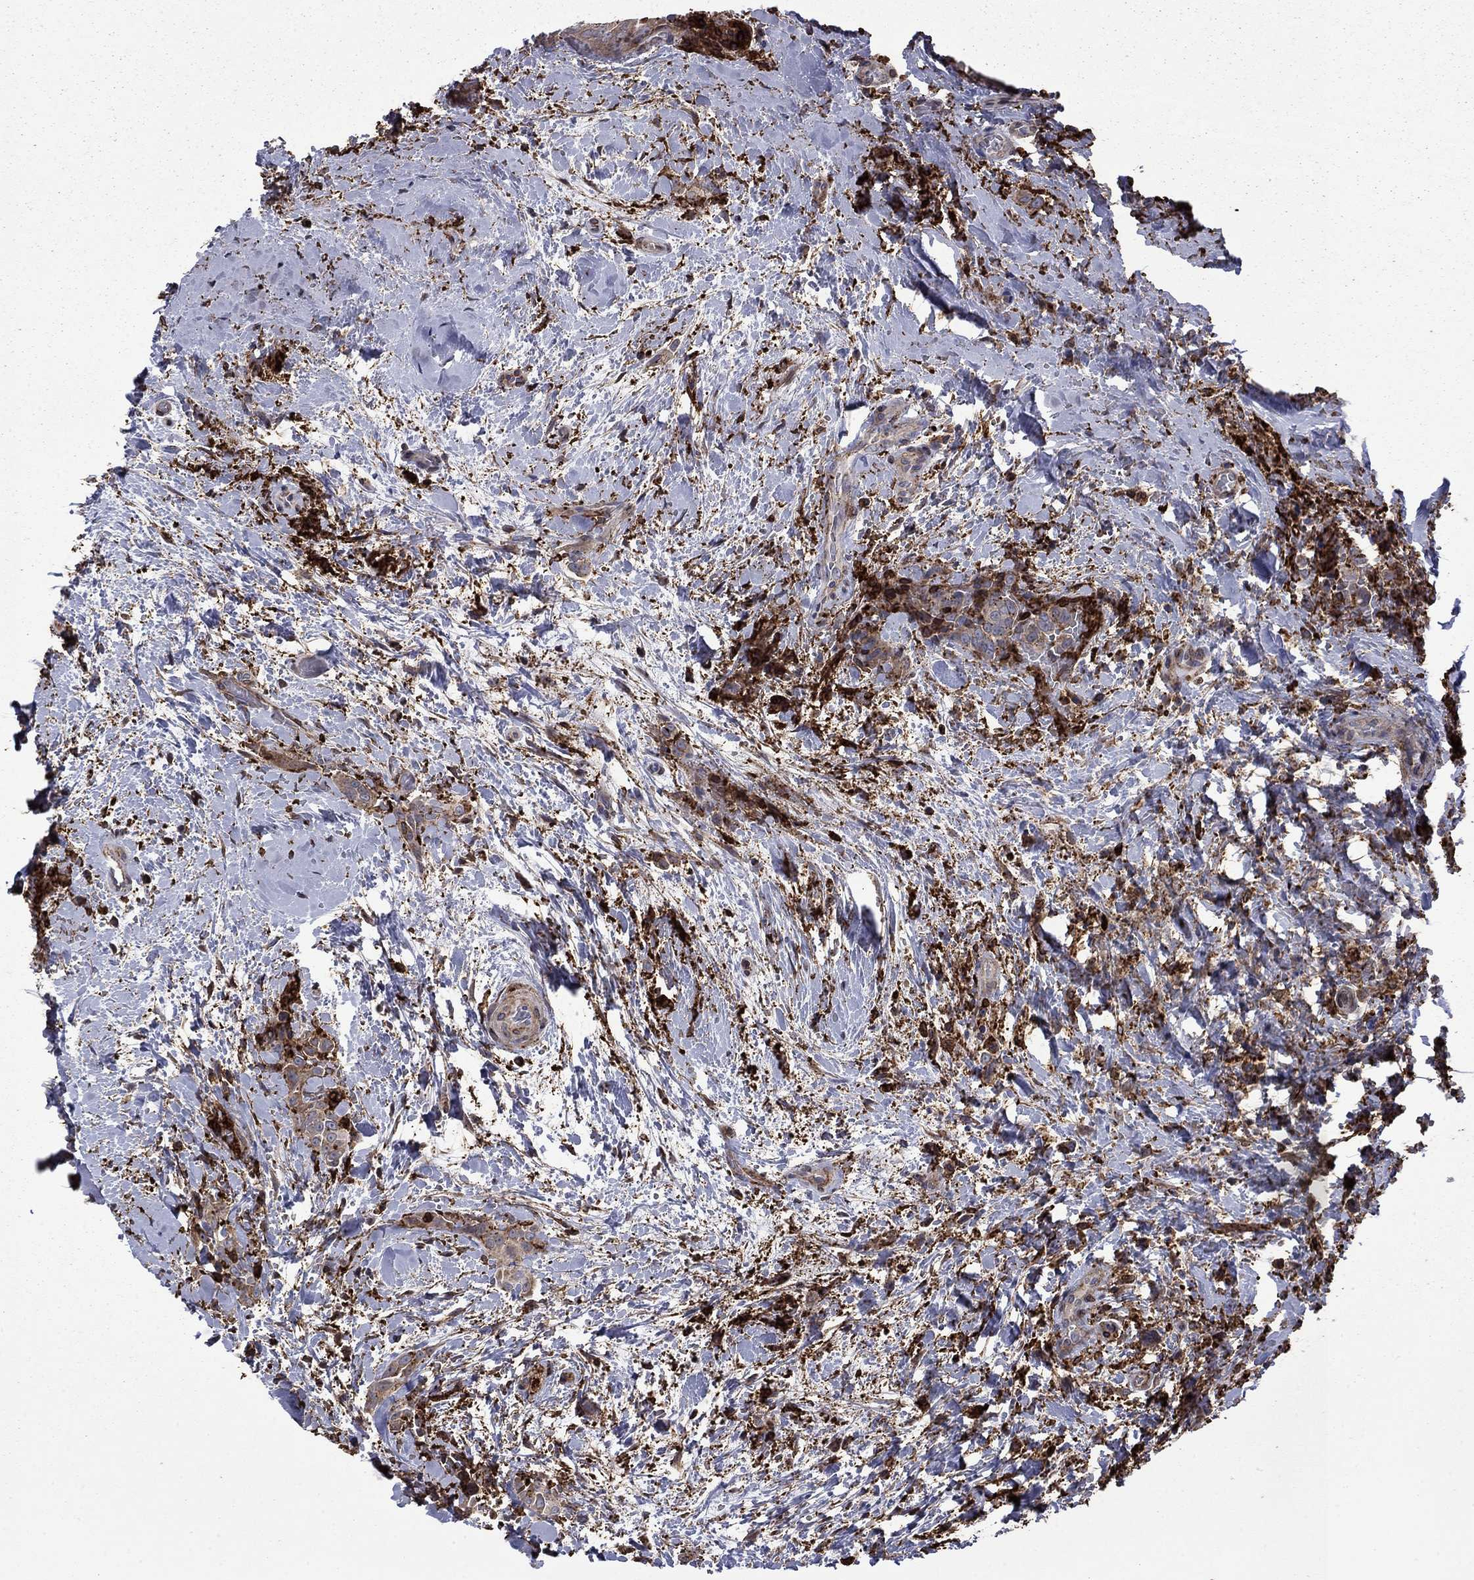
{"staining": {"intensity": "weak", "quantity": "<25%", "location": "cytoplasmic/membranous"}, "tissue": "thyroid cancer", "cell_type": "Tumor cells", "image_type": "cancer", "snomed": [{"axis": "morphology", "description": "Papillary adenocarcinoma, NOS"}, {"axis": "topography", "description": "Thyroid gland"}], "caption": "Protein analysis of thyroid papillary adenocarcinoma shows no significant expression in tumor cells.", "gene": "PLAU", "patient": {"sex": "male", "age": 61}}